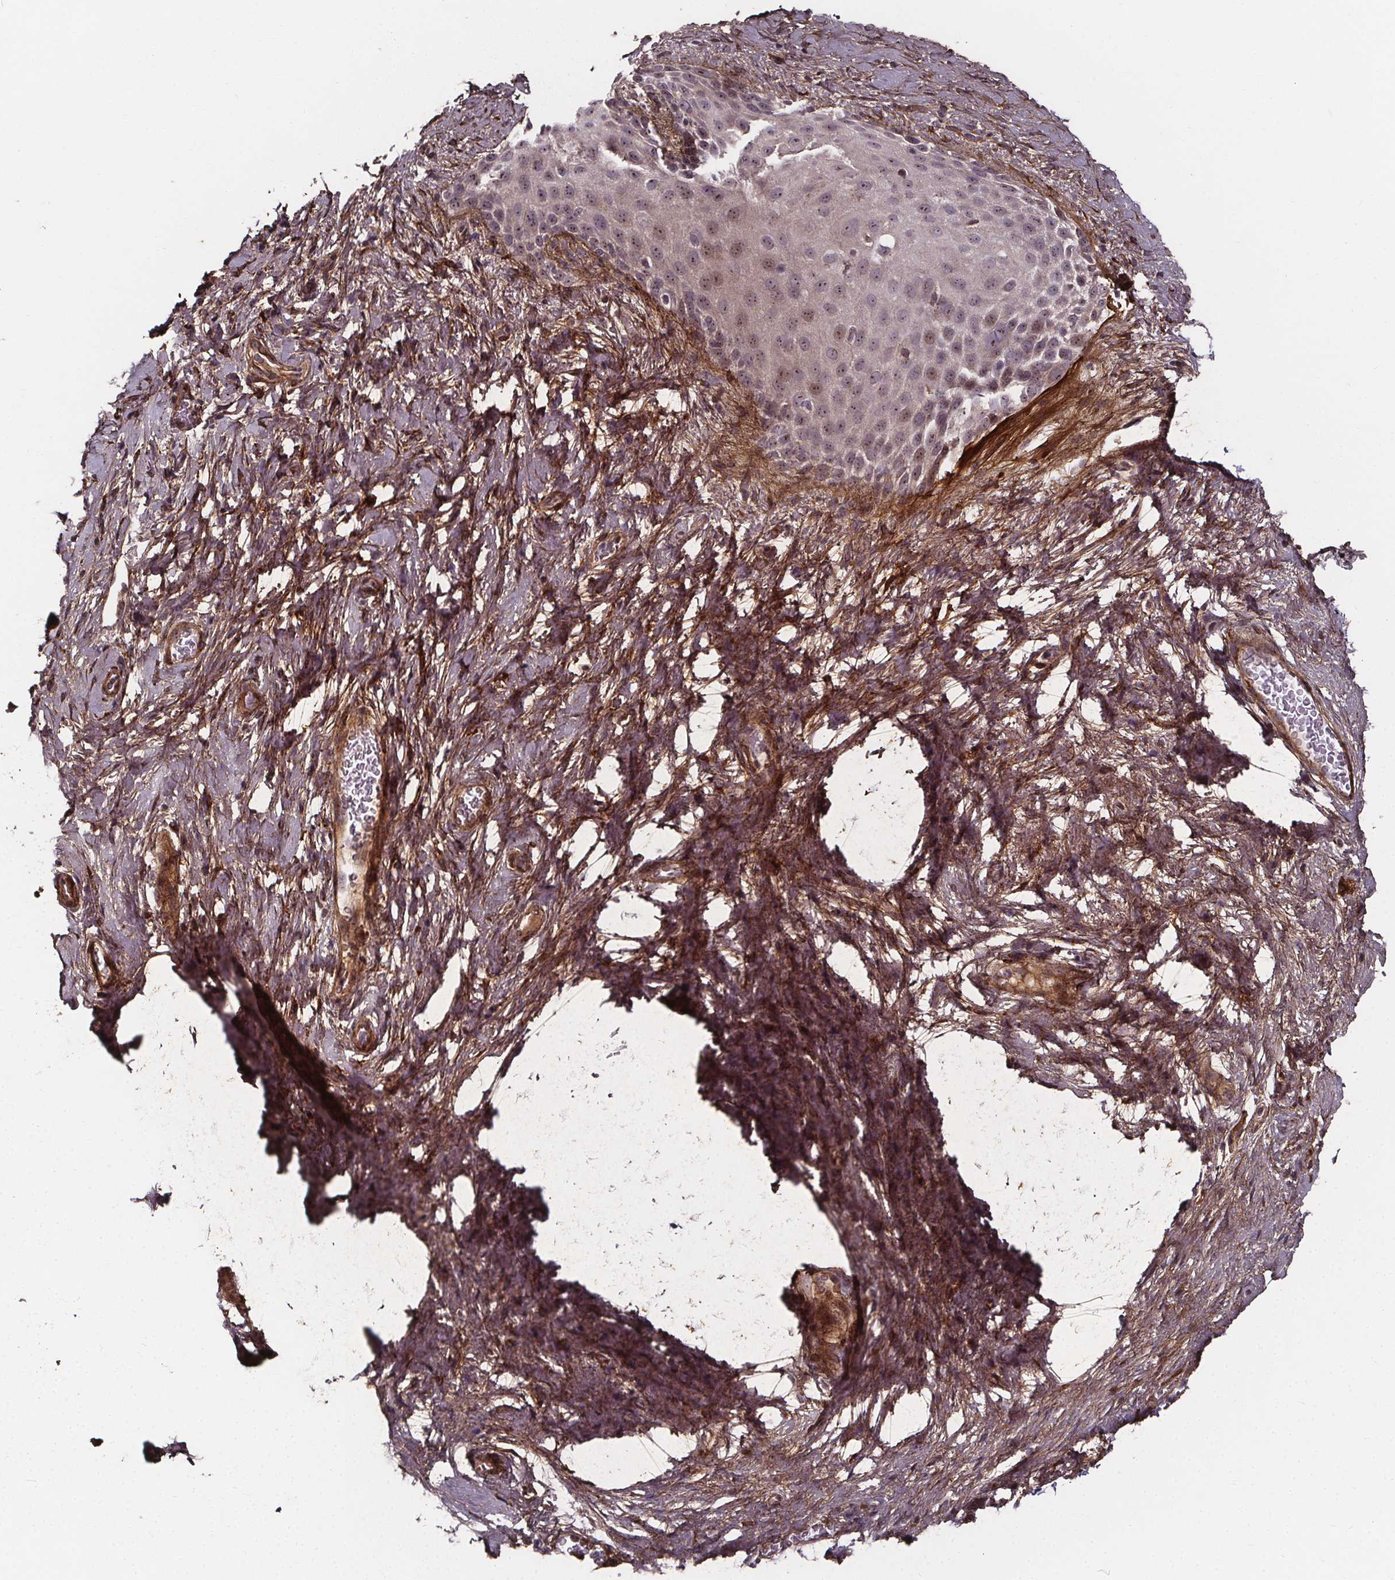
{"staining": {"intensity": "weak", "quantity": "25%-75%", "location": "cytoplasmic/membranous,nuclear"}, "tissue": "skin", "cell_type": "Epidermal cells", "image_type": "normal", "snomed": [{"axis": "morphology", "description": "Normal tissue, NOS"}, {"axis": "topography", "description": "Anal"}], "caption": "This photomicrograph shows immunohistochemistry (IHC) staining of benign skin, with low weak cytoplasmic/membranous,nuclear staining in approximately 25%-75% of epidermal cells.", "gene": "AEBP1", "patient": {"sex": "female", "age": 46}}